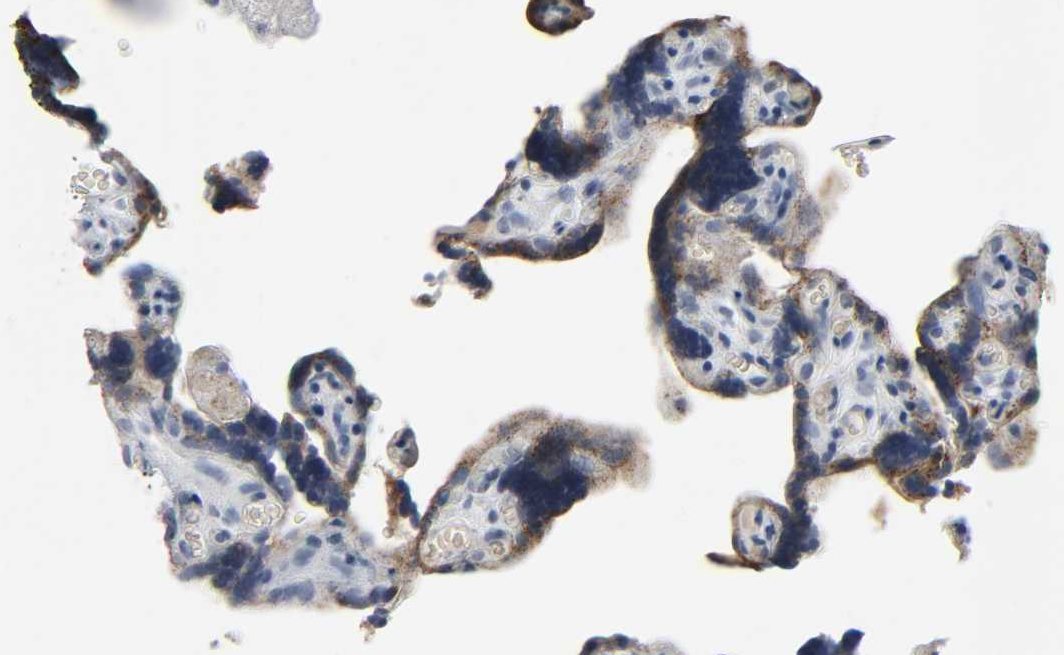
{"staining": {"intensity": "moderate", "quantity": "25%-75%", "location": "cytoplasmic/membranous"}, "tissue": "placenta", "cell_type": "Trophoblastic cells", "image_type": "normal", "snomed": [{"axis": "morphology", "description": "Normal tissue, NOS"}, {"axis": "topography", "description": "Placenta"}], "caption": "Moderate cytoplasmic/membranous staining is appreciated in about 25%-75% of trophoblastic cells in benign placenta. Immunohistochemistry (ihc) stains the protein of interest in brown and the nuclei are stained blue.", "gene": "FBLN5", "patient": {"sex": "female", "age": 30}}